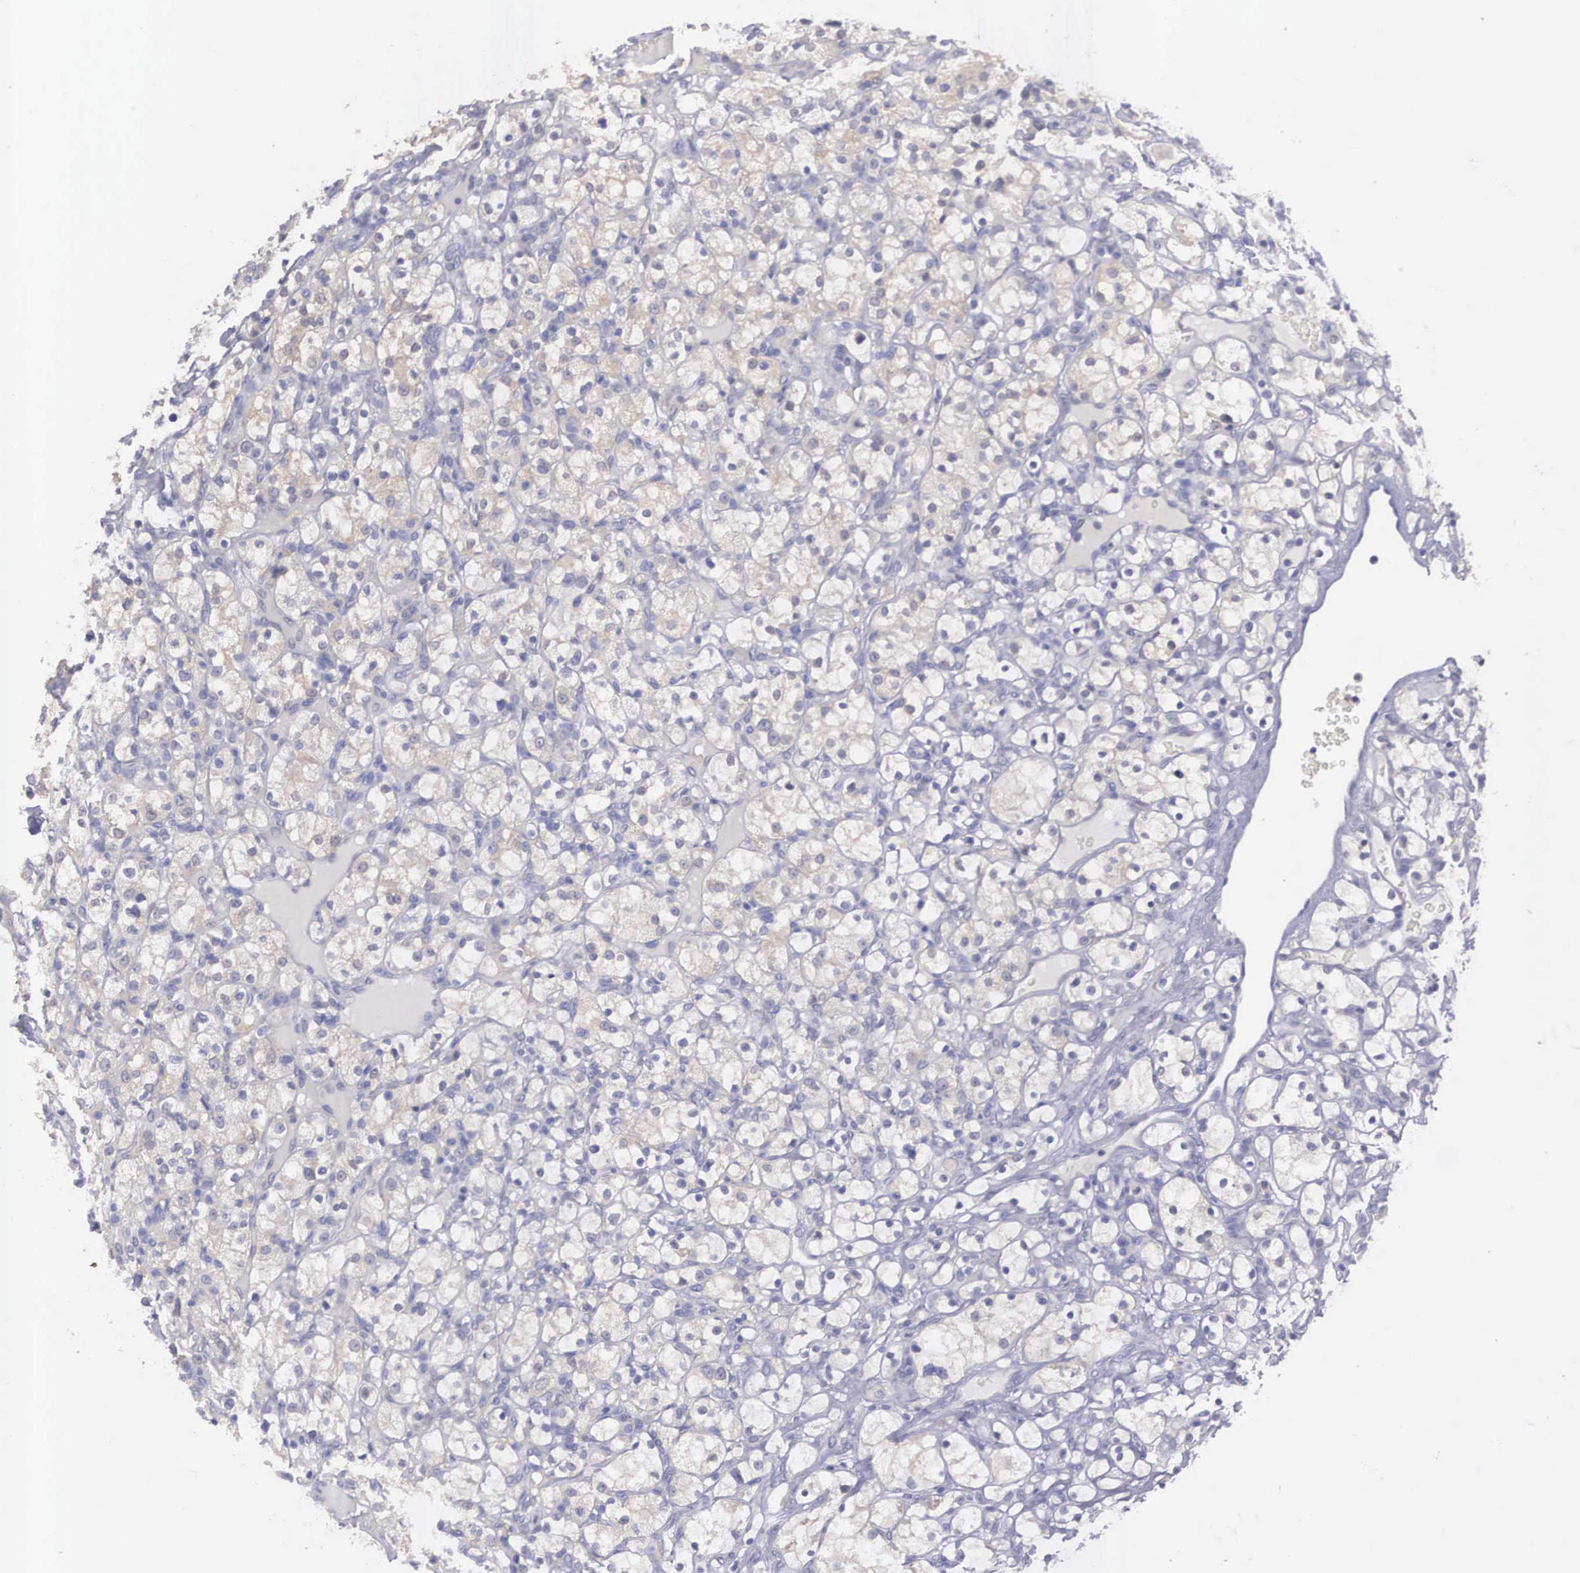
{"staining": {"intensity": "weak", "quantity": "25%-75%", "location": "cytoplasmic/membranous"}, "tissue": "renal cancer", "cell_type": "Tumor cells", "image_type": "cancer", "snomed": [{"axis": "morphology", "description": "Adenocarcinoma, NOS"}, {"axis": "topography", "description": "Kidney"}], "caption": "High-magnification brightfield microscopy of renal cancer (adenocarcinoma) stained with DAB (3,3'-diaminobenzidine) (brown) and counterstained with hematoxylin (blue). tumor cells exhibit weak cytoplasmic/membranous staining is seen in approximately25%-75% of cells. The staining was performed using DAB to visualize the protein expression in brown, while the nuclei were stained in blue with hematoxylin (Magnification: 20x).", "gene": "REPS2", "patient": {"sex": "female", "age": 83}}